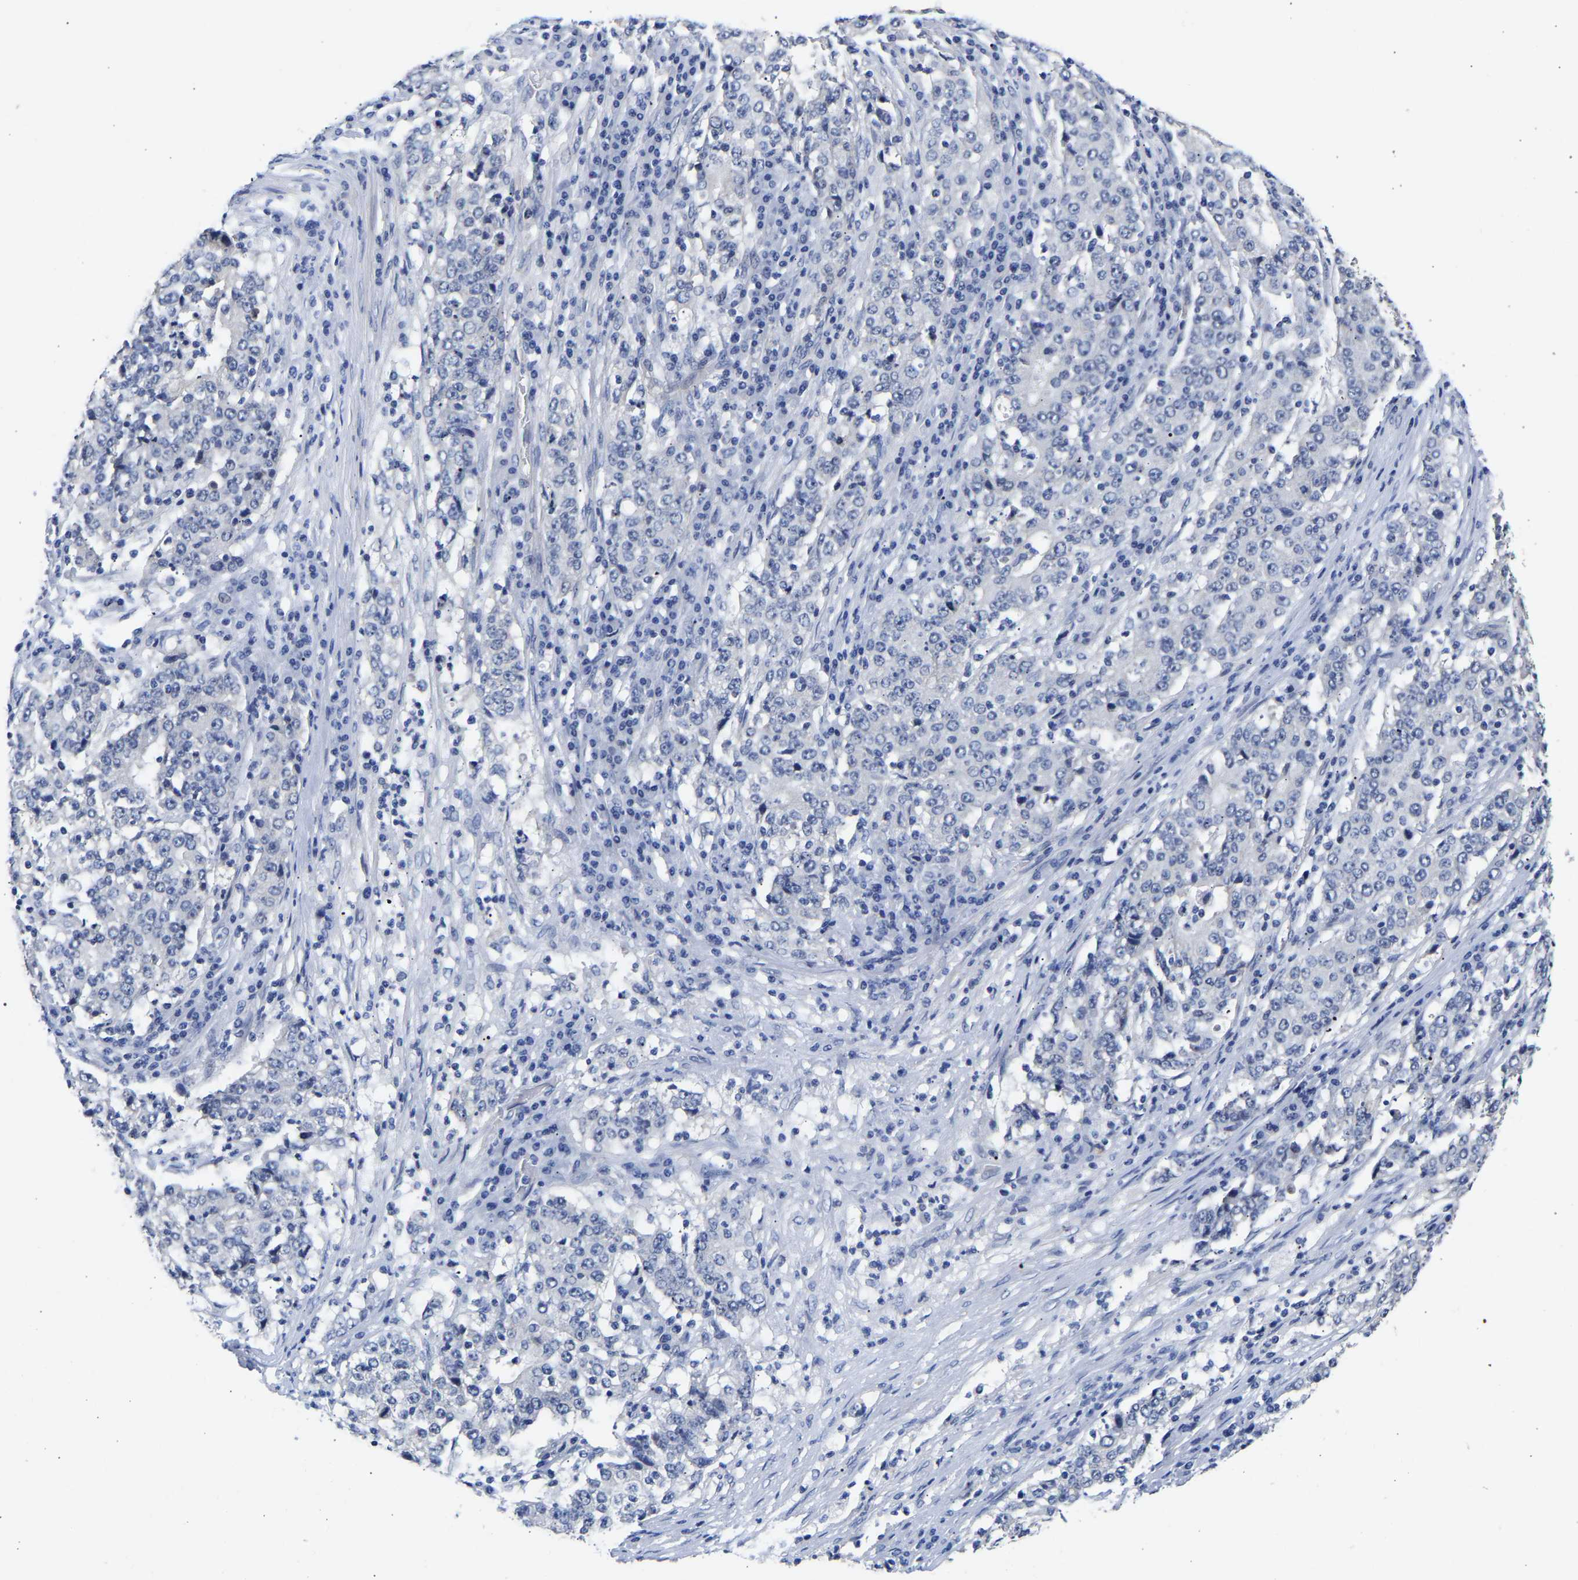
{"staining": {"intensity": "negative", "quantity": "none", "location": "none"}, "tissue": "stomach cancer", "cell_type": "Tumor cells", "image_type": "cancer", "snomed": [{"axis": "morphology", "description": "Adenocarcinoma, NOS"}, {"axis": "topography", "description": "Stomach"}], "caption": "An image of adenocarcinoma (stomach) stained for a protein demonstrates no brown staining in tumor cells.", "gene": "CCDC6", "patient": {"sex": "male", "age": 59}}